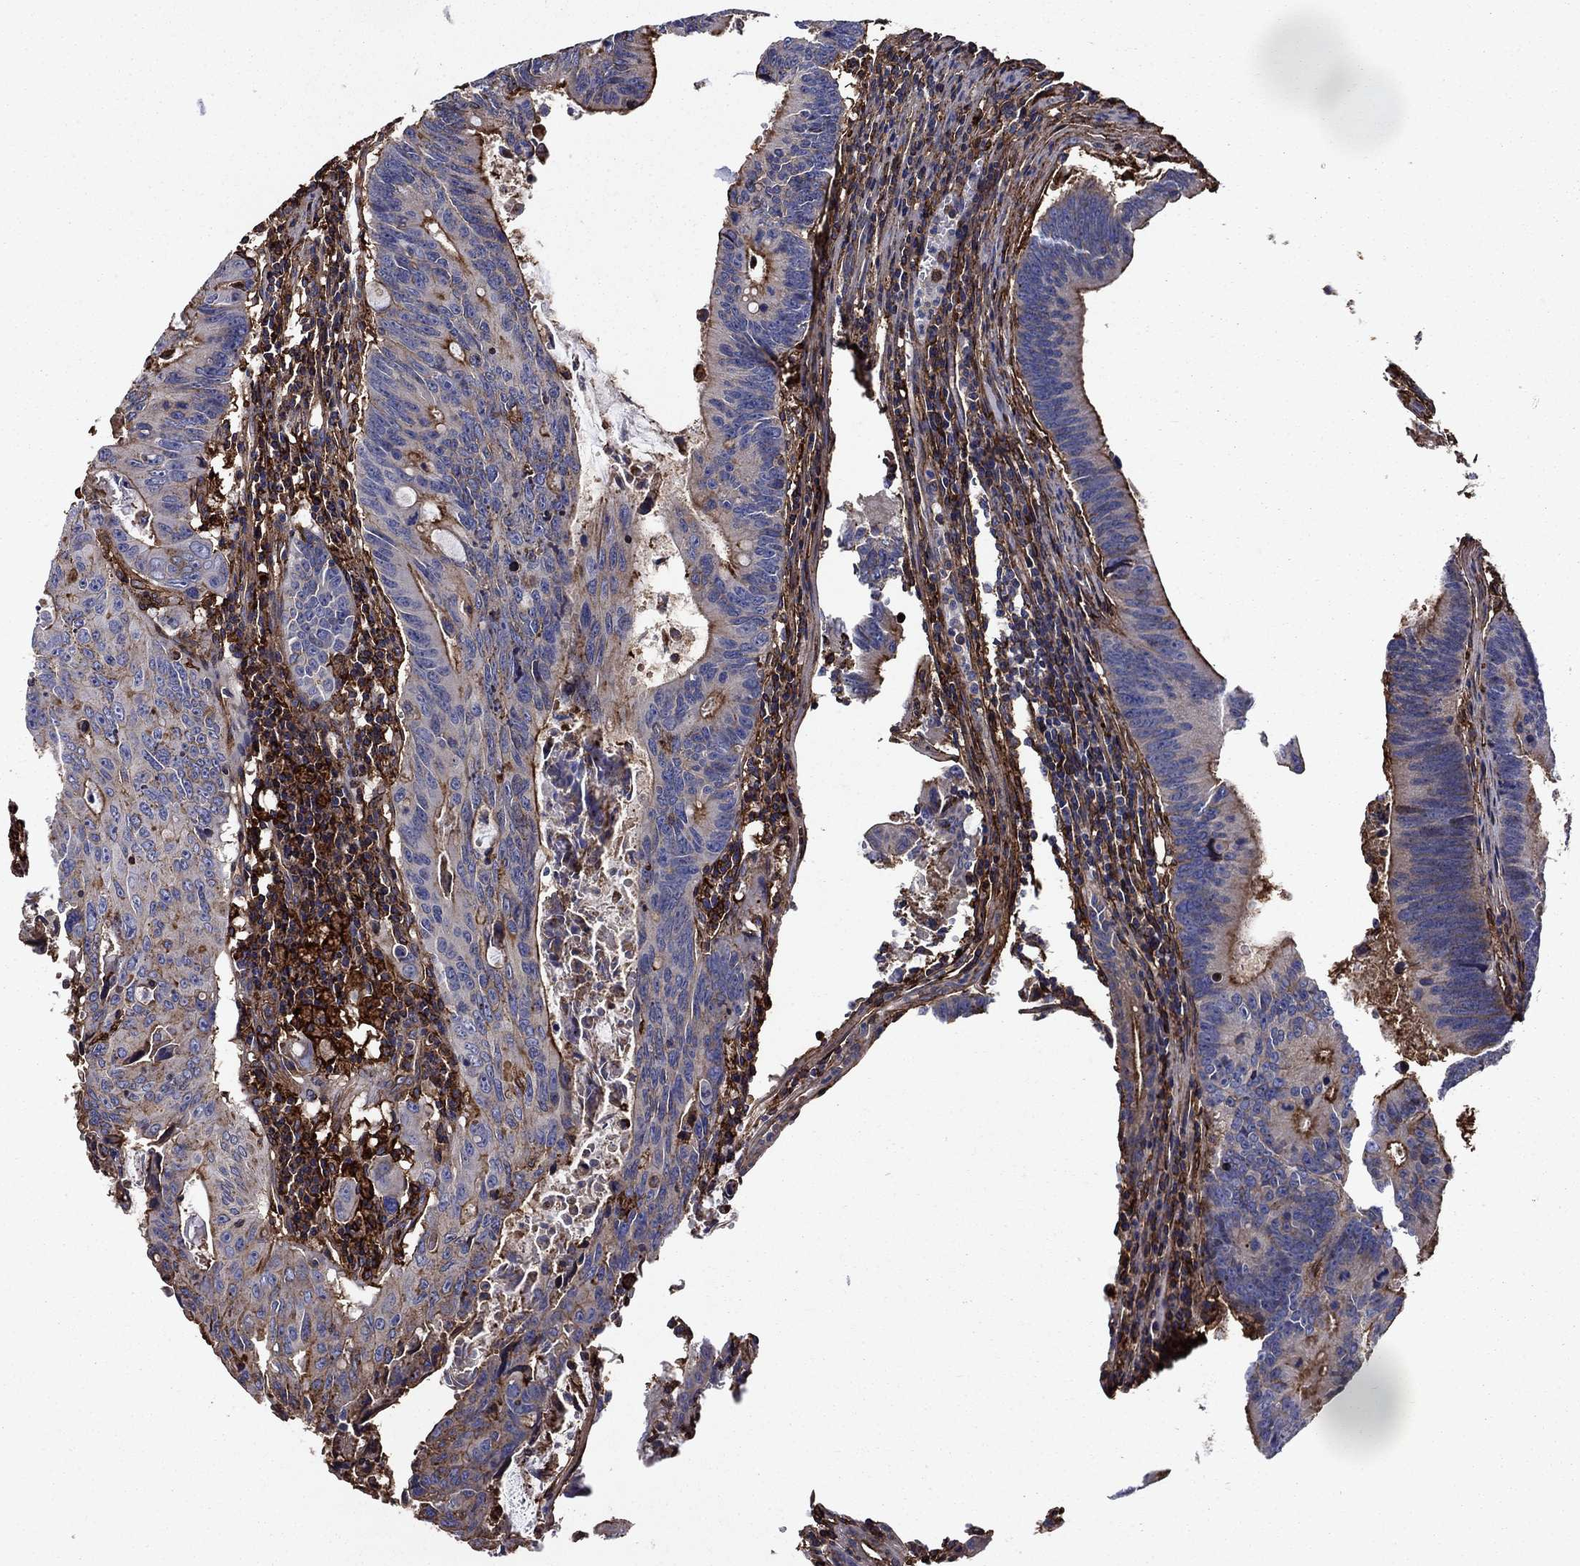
{"staining": {"intensity": "strong", "quantity": "25%-75%", "location": "cytoplasmic/membranous"}, "tissue": "colorectal cancer", "cell_type": "Tumor cells", "image_type": "cancer", "snomed": [{"axis": "morphology", "description": "Adenocarcinoma, NOS"}, {"axis": "topography", "description": "Colon"}], "caption": "Immunohistochemical staining of human adenocarcinoma (colorectal) shows high levels of strong cytoplasmic/membranous protein staining in approximately 25%-75% of tumor cells. The protein is stained brown, and the nuclei are stained in blue (DAB (3,3'-diaminobenzidine) IHC with brightfield microscopy, high magnification).", "gene": "PLAU", "patient": {"sex": "female", "age": 87}}